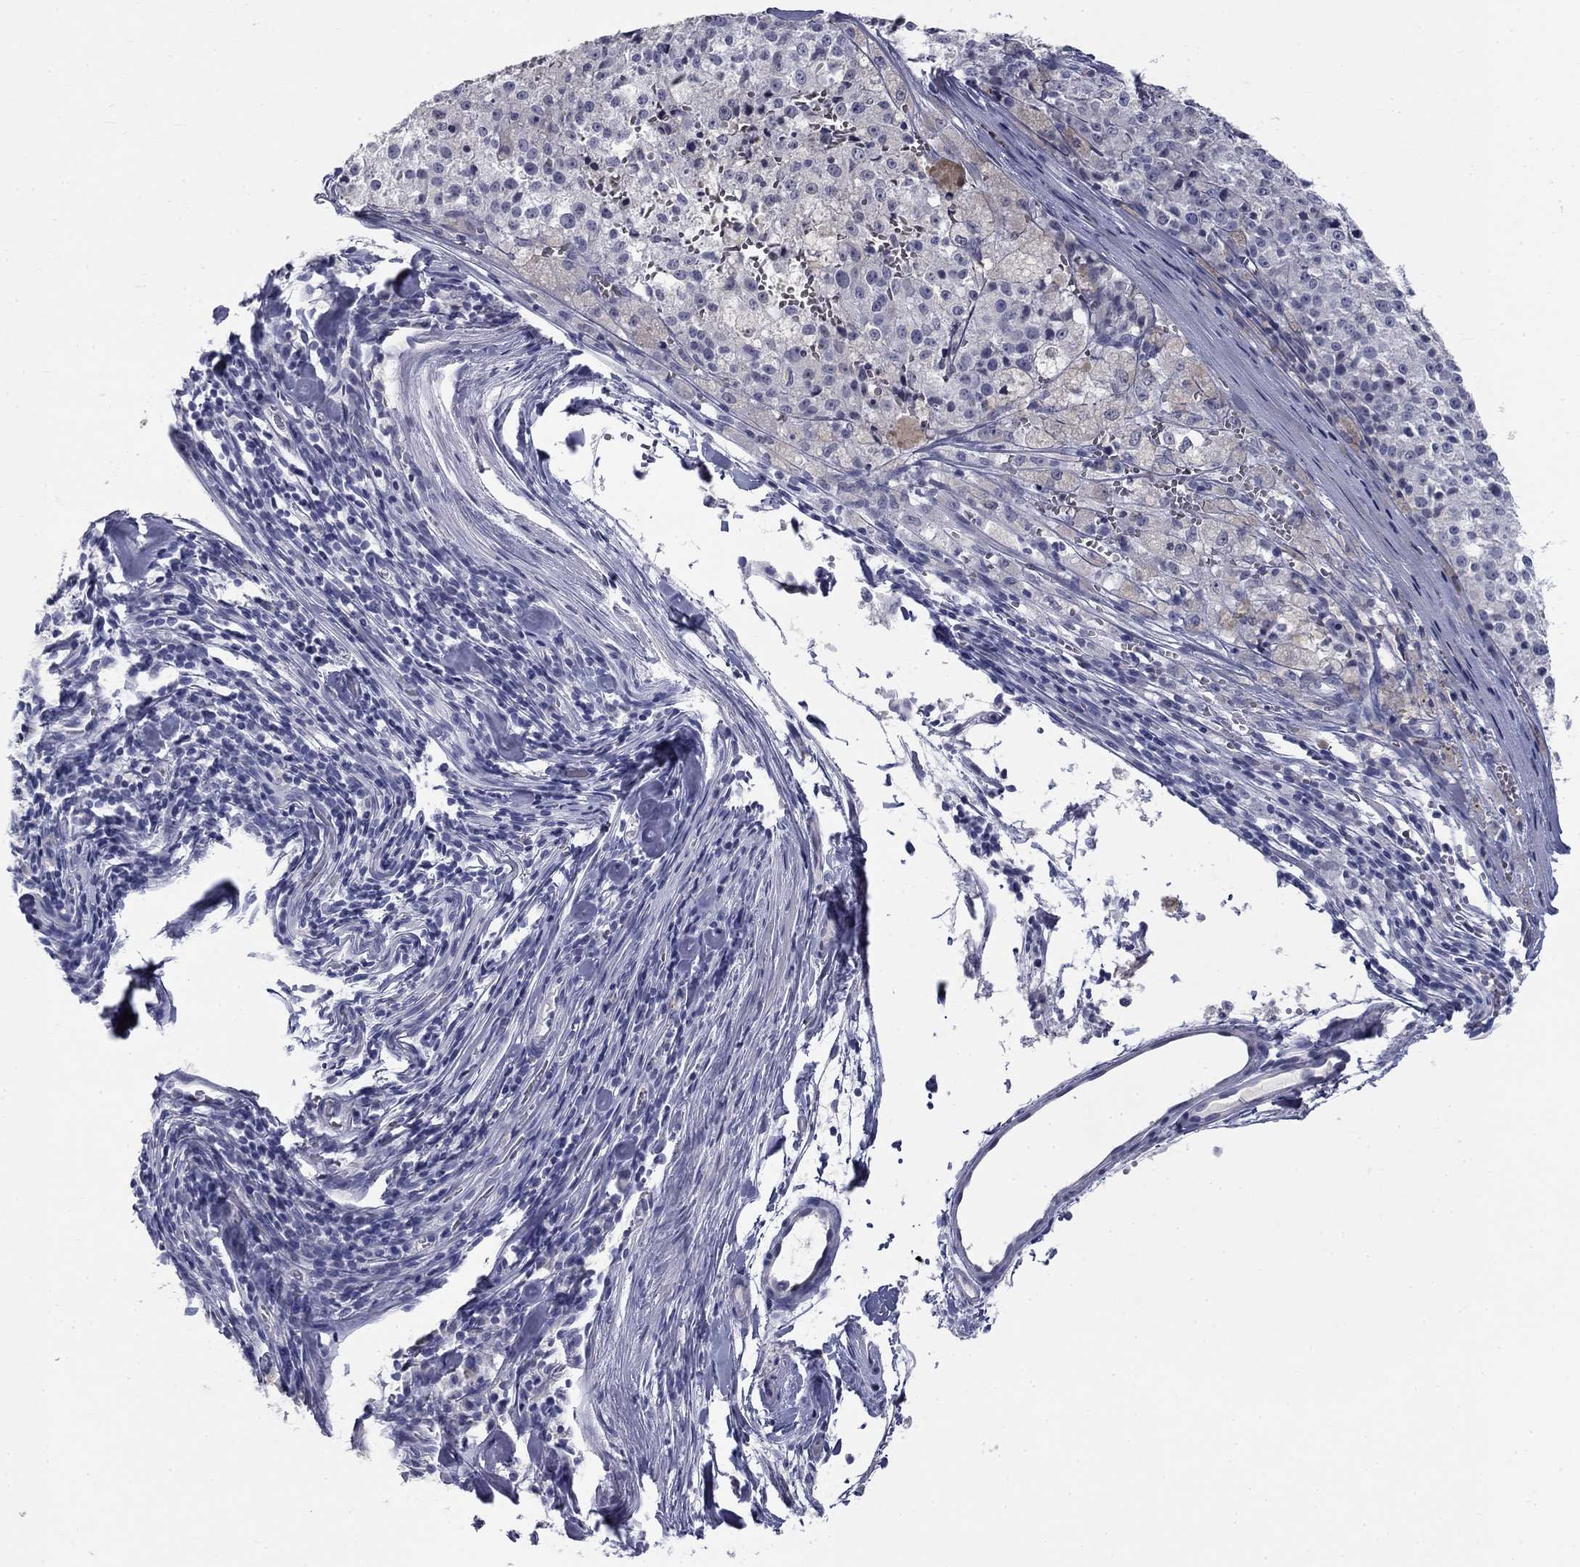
{"staining": {"intensity": "negative", "quantity": "none", "location": "none"}, "tissue": "melanoma", "cell_type": "Tumor cells", "image_type": "cancer", "snomed": [{"axis": "morphology", "description": "Malignant melanoma, Metastatic site"}, {"axis": "topography", "description": "Lymph node"}], "caption": "Tumor cells are negative for protein expression in human melanoma.", "gene": "ELAVL4", "patient": {"sex": "female", "age": 64}}